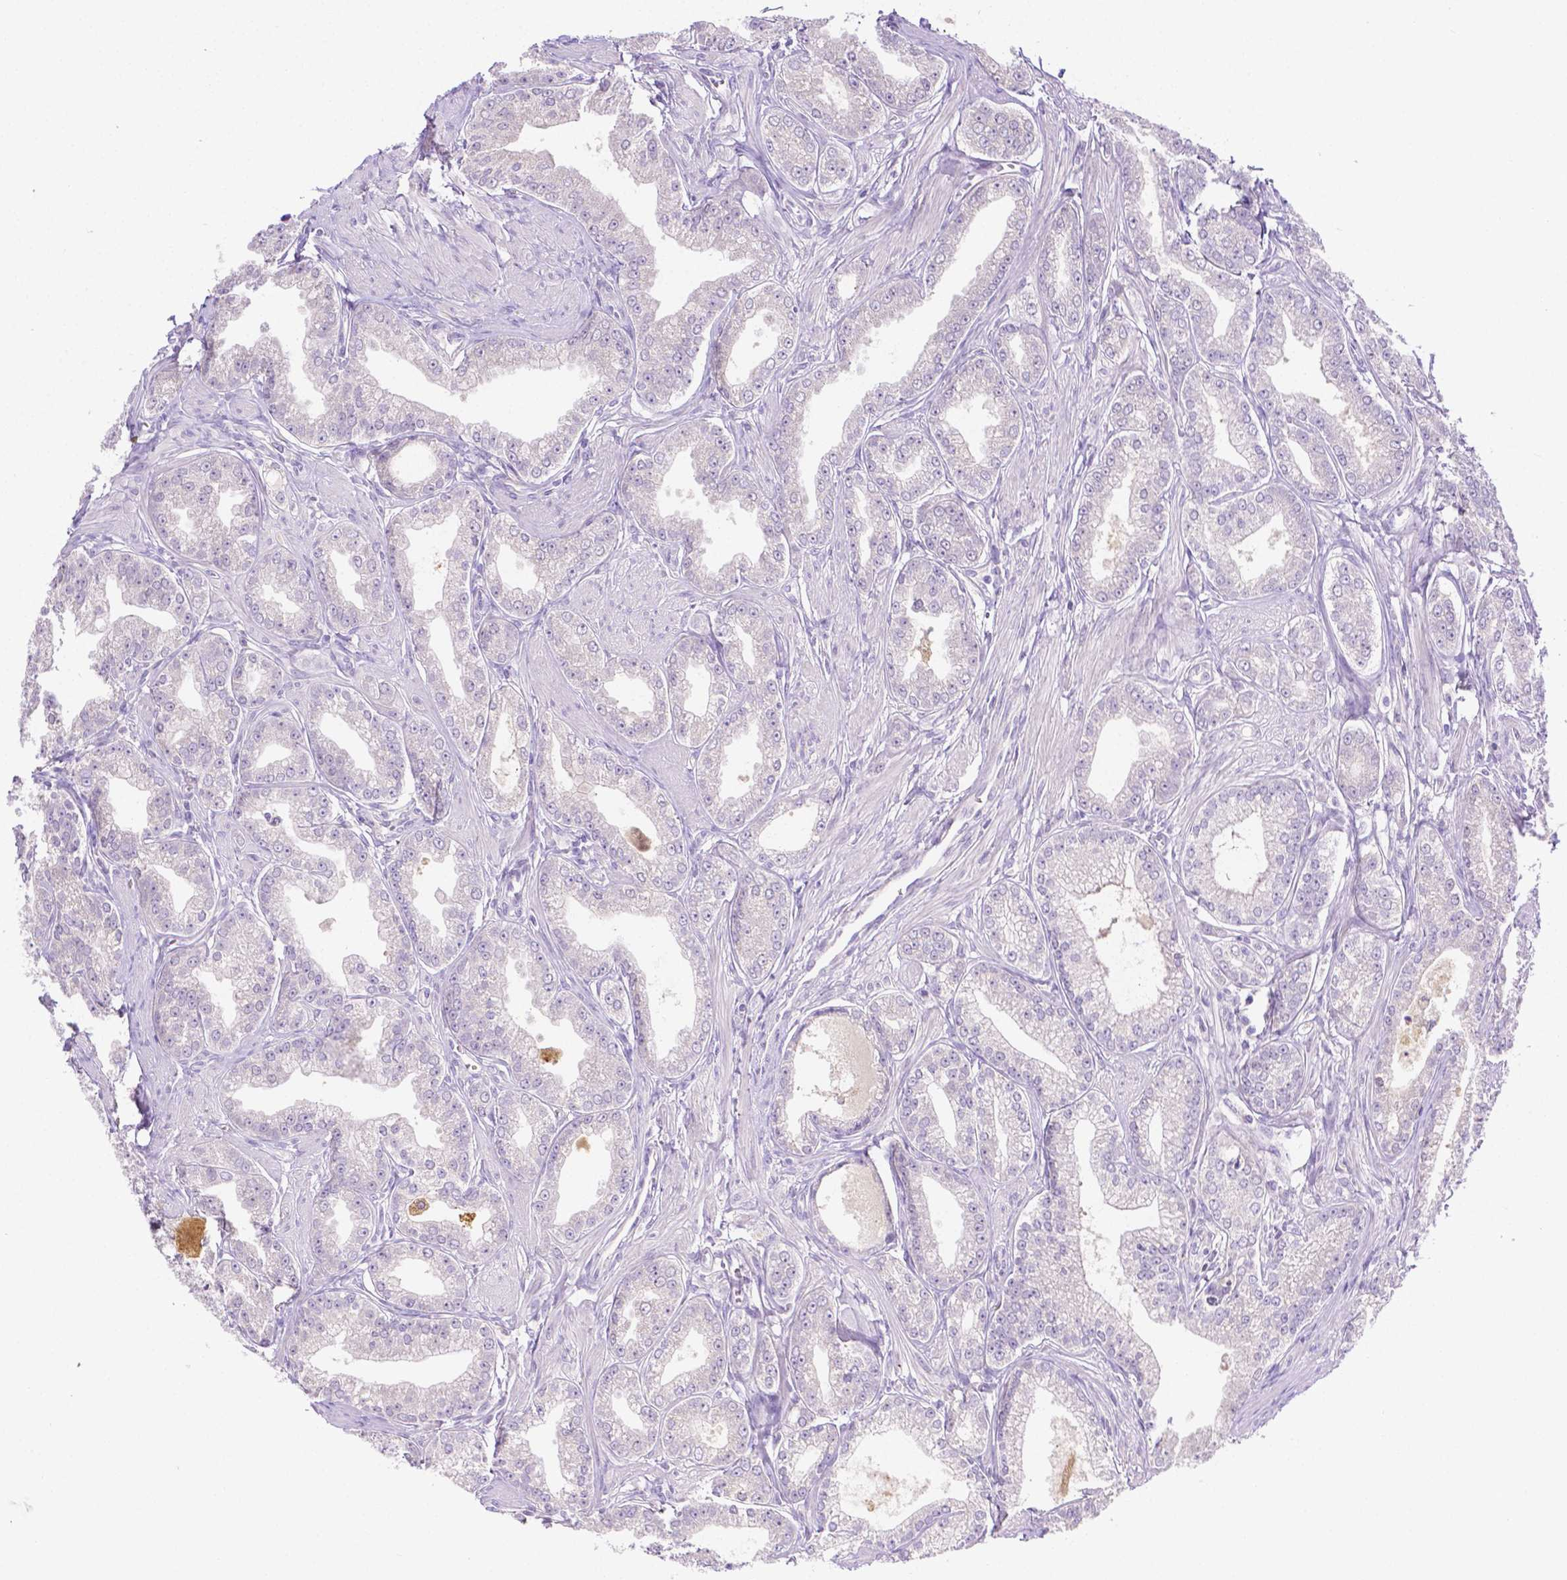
{"staining": {"intensity": "negative", "quantity": "none", "location": "none"}, "tissue": "prostate cancer", "cell_type": "Tumor cells", "image_type": "cancer", "snomed": [{"axis": "morphology", "description": "Adenocarcinoma, NOS"}, {"axis": "topography", "description": "Prostate"}], "caption": "Immunohistochemical staining of prostate adenocarcinoma shows no significant staining in tumor cells. (Brightfield microscopy of DAB IHC at high magnification).", "gene": "NXPH2", "patient": {"sex": "male", "age": 71}}